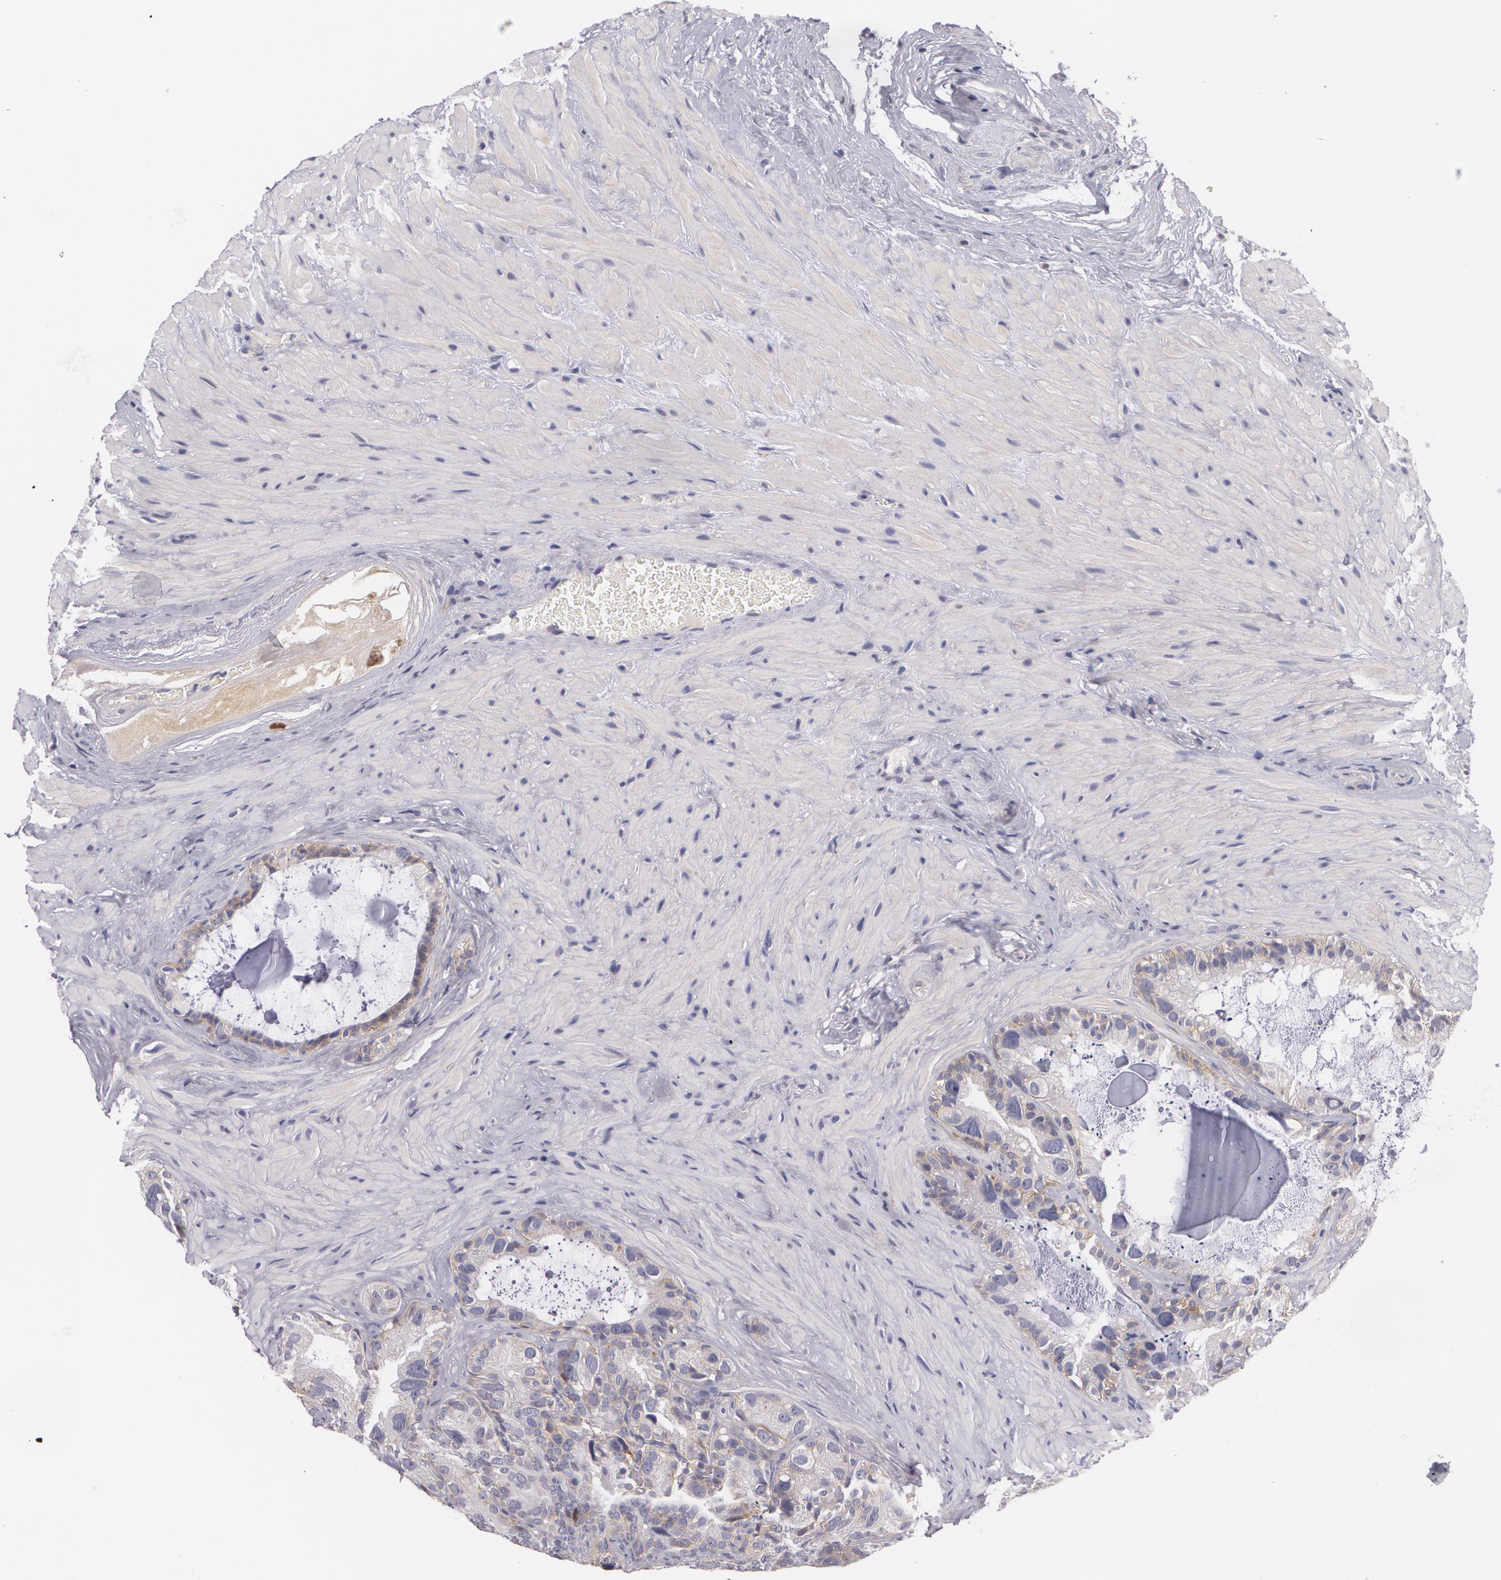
{"staining": {"intensity": "weak", "quantity": "25%-75%", "location": "cytoplasmic/membranous"}, "tissue": "seminal vesicle", "cell_type": "Glandular cells", "image_type": "normal", "snomed": [{"axis": "morphology", "description": "Normal tissue, NOS"}, {"axis": "topography", "description": "Seminal veicle"}], "caption": "Immunohistochemistry (DAB (3,3'-diaminobenzidine)) staining of unremarkable seminal vesicle displays weak cytoplasmic/membranous protein positivity in about 25%-75% of glandular cells. (Stains: DAB (3,3'-diaminobenzidine) in brown, nuclei in blue, Microscopy: brightfield microscopy at high magnification).", "gene": "CASK", "patient": {"sex": "male", "age": 63}}